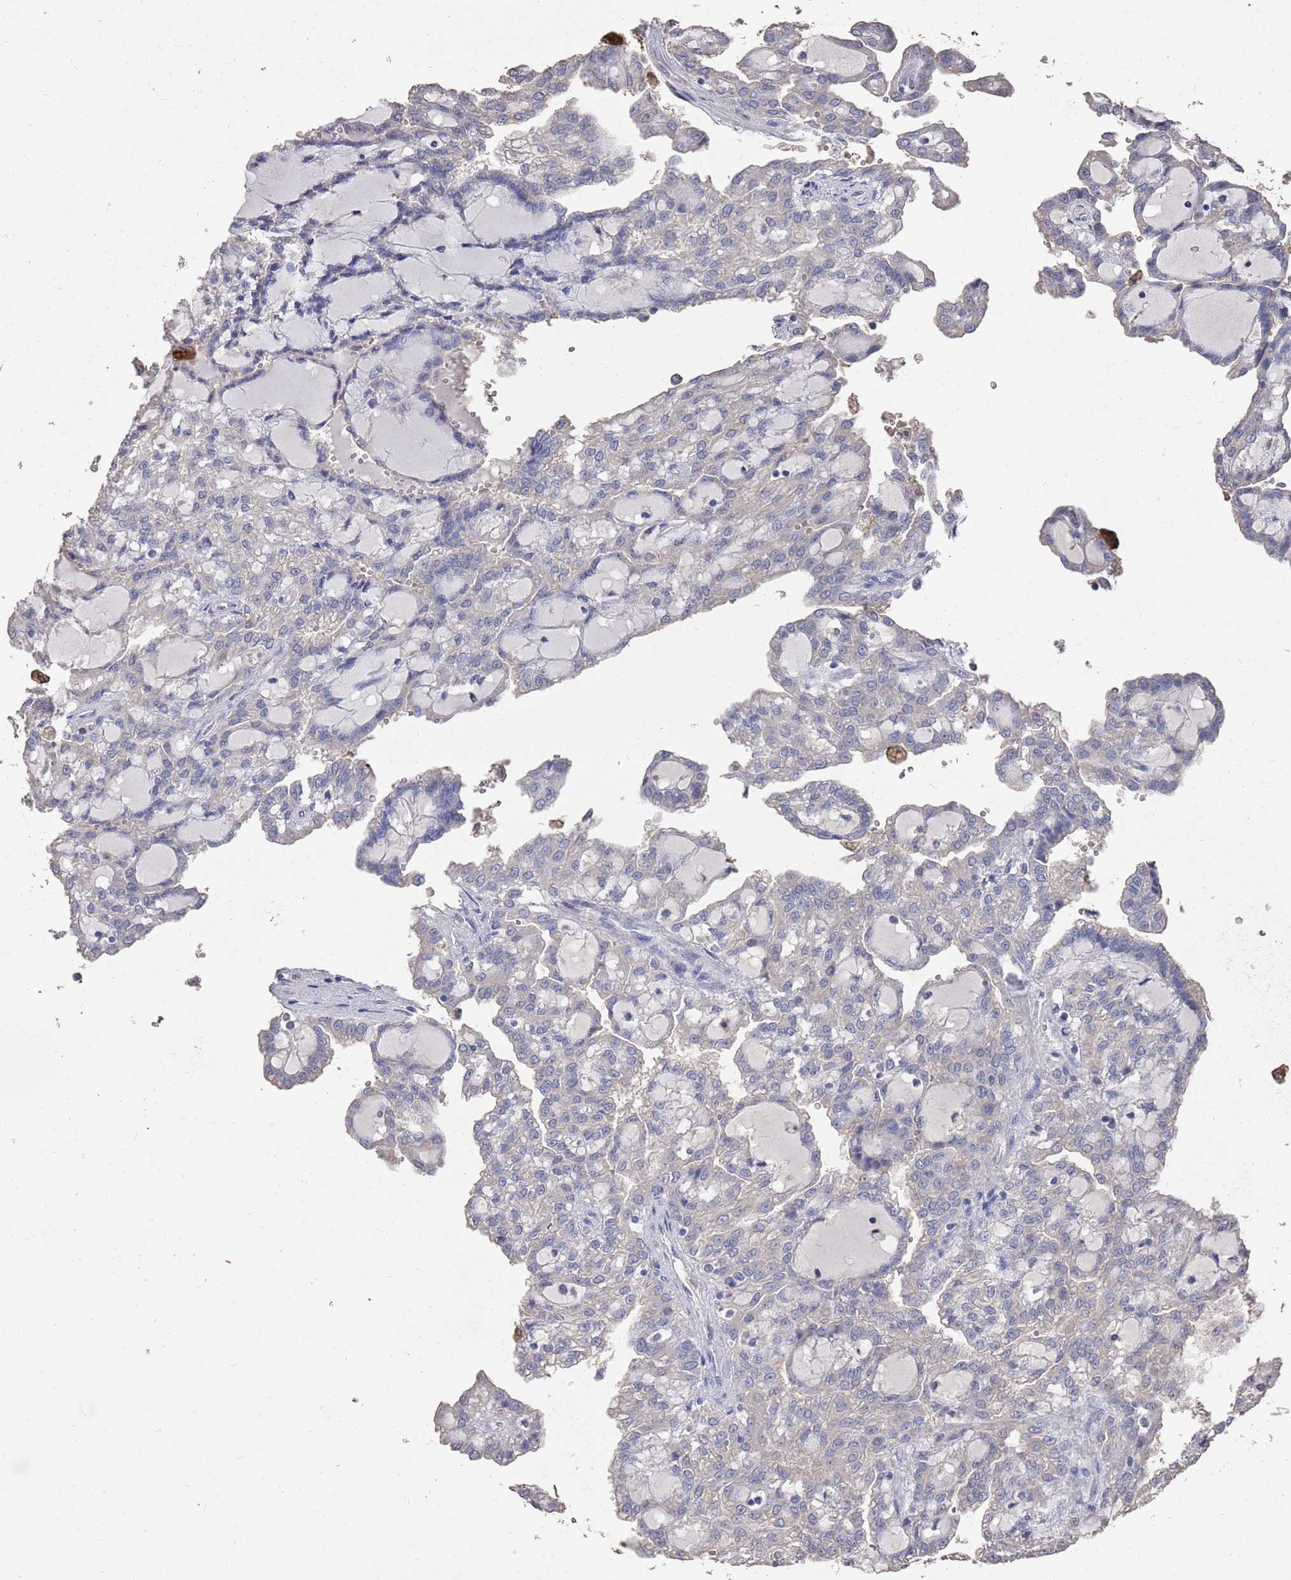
{"staining": {"intensity": "negative", "quantity": "none", "location": "none"}, "tissue": "renal cancer", "cell_type": "Tumor cells", "image_type": "cancer", "snomed": [{"axis": "morphology", "description": "Adenocarcinoma, NOS"}, {"axis": "topography", "description": "Kidney"}], "caption": "Renal cancer was stained to show a protein in brown. There is no significant positivity in tumor cells.", "gene": "BTBD18", "patient": {"sex": "male", "age": 63}}